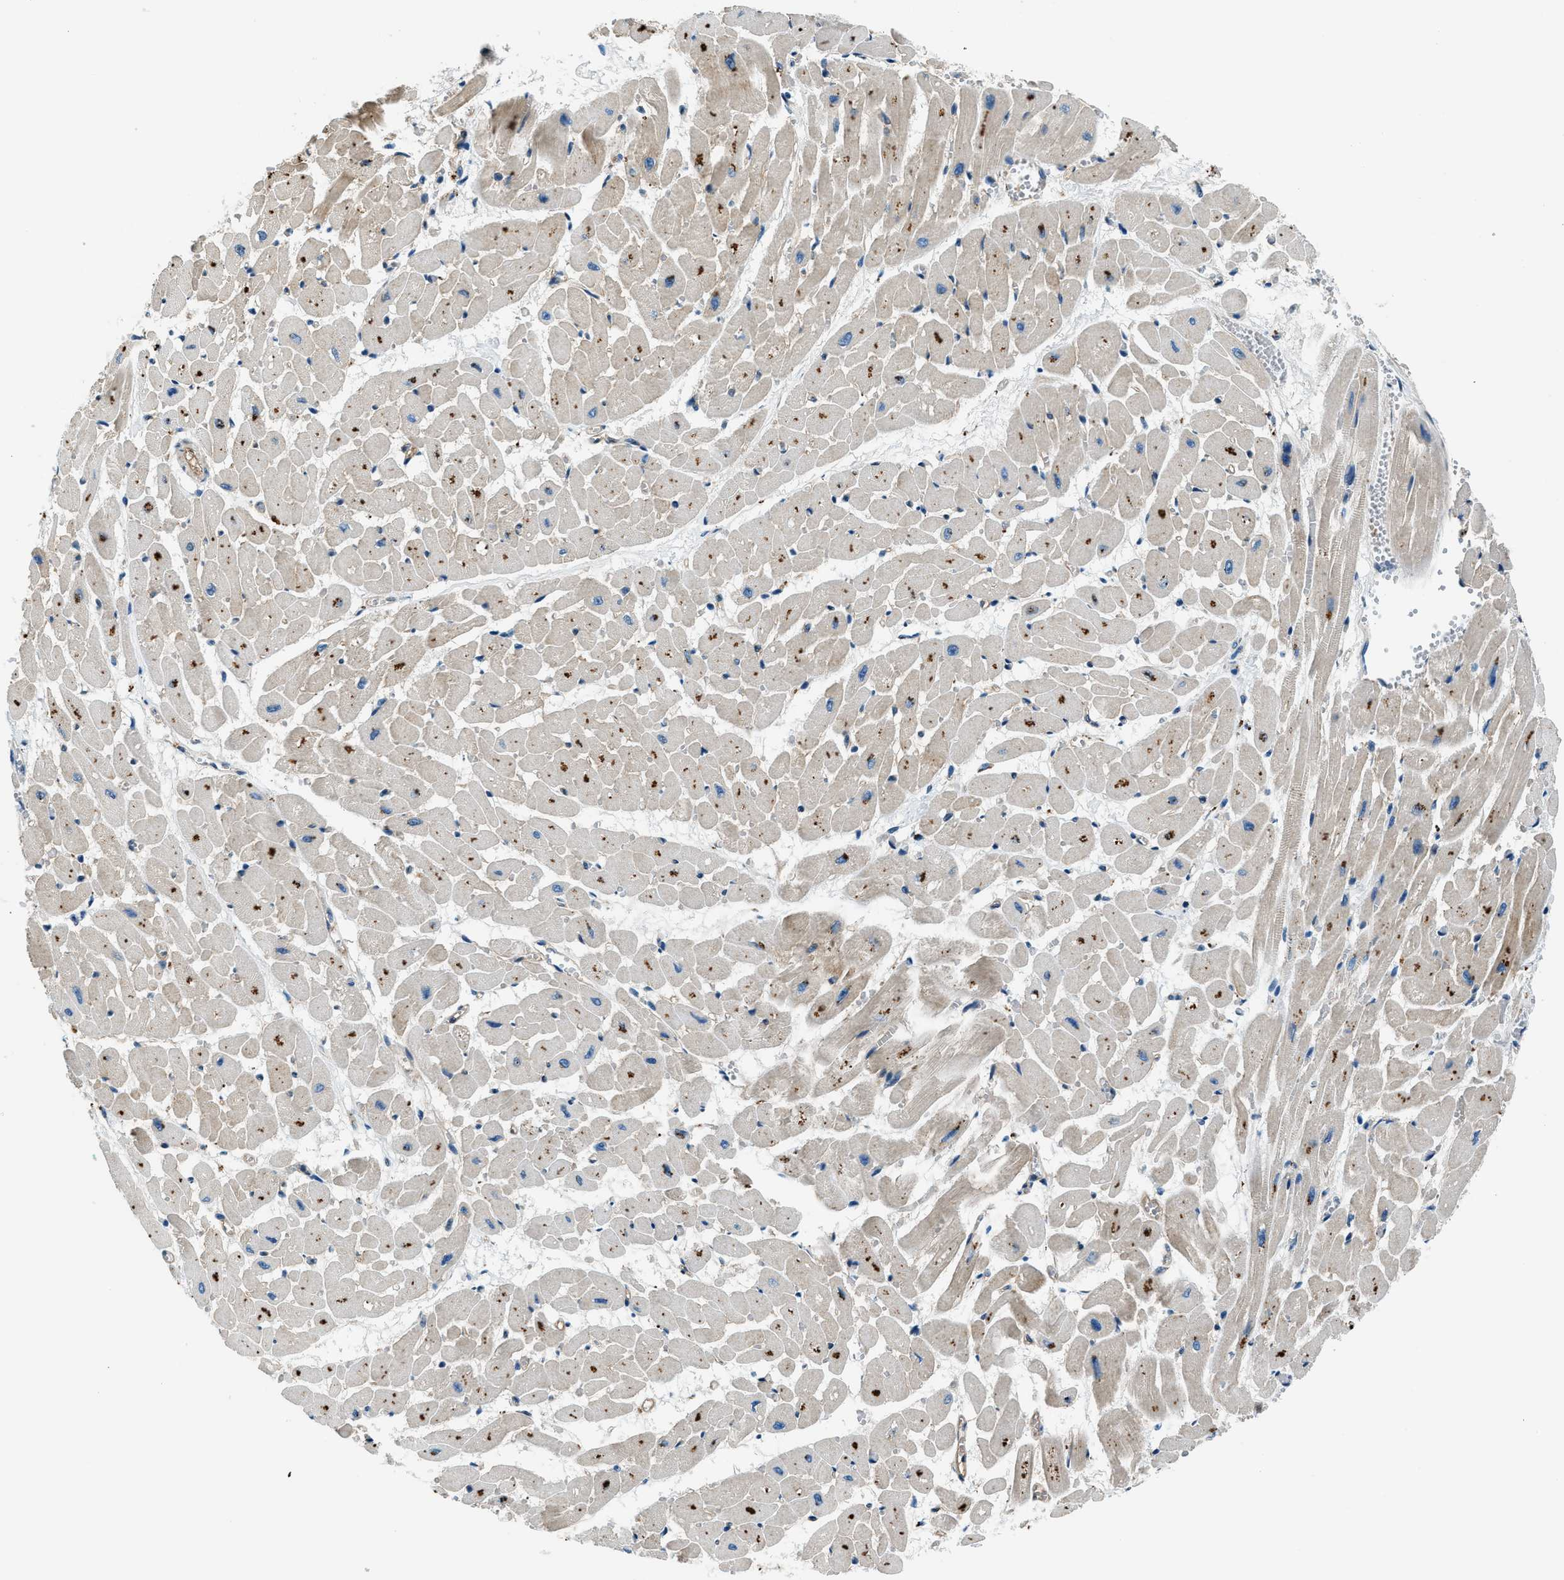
{"staining": {"intensity": "moderate", "quantity": ">75%", "location": "cytoplasmic/membranous"}, "tissue": "heart muscle", "cell_type": "Cardiomyocytes", "image_type": "normal", "snomed": [{"axis": "morphology", "description": "Normal tissue, NOS"}, {"axis": "topography", "description": "Heart"}], "caption": "About >75% of cardiomyocytes in unremarkable heart muscle reveal moderate cytoplasmic/membranous protein expression as visualized by brown immunohistochemical staining.", "gene": "SLC19A2", "patient": {"sex": "male", "age": 45}}